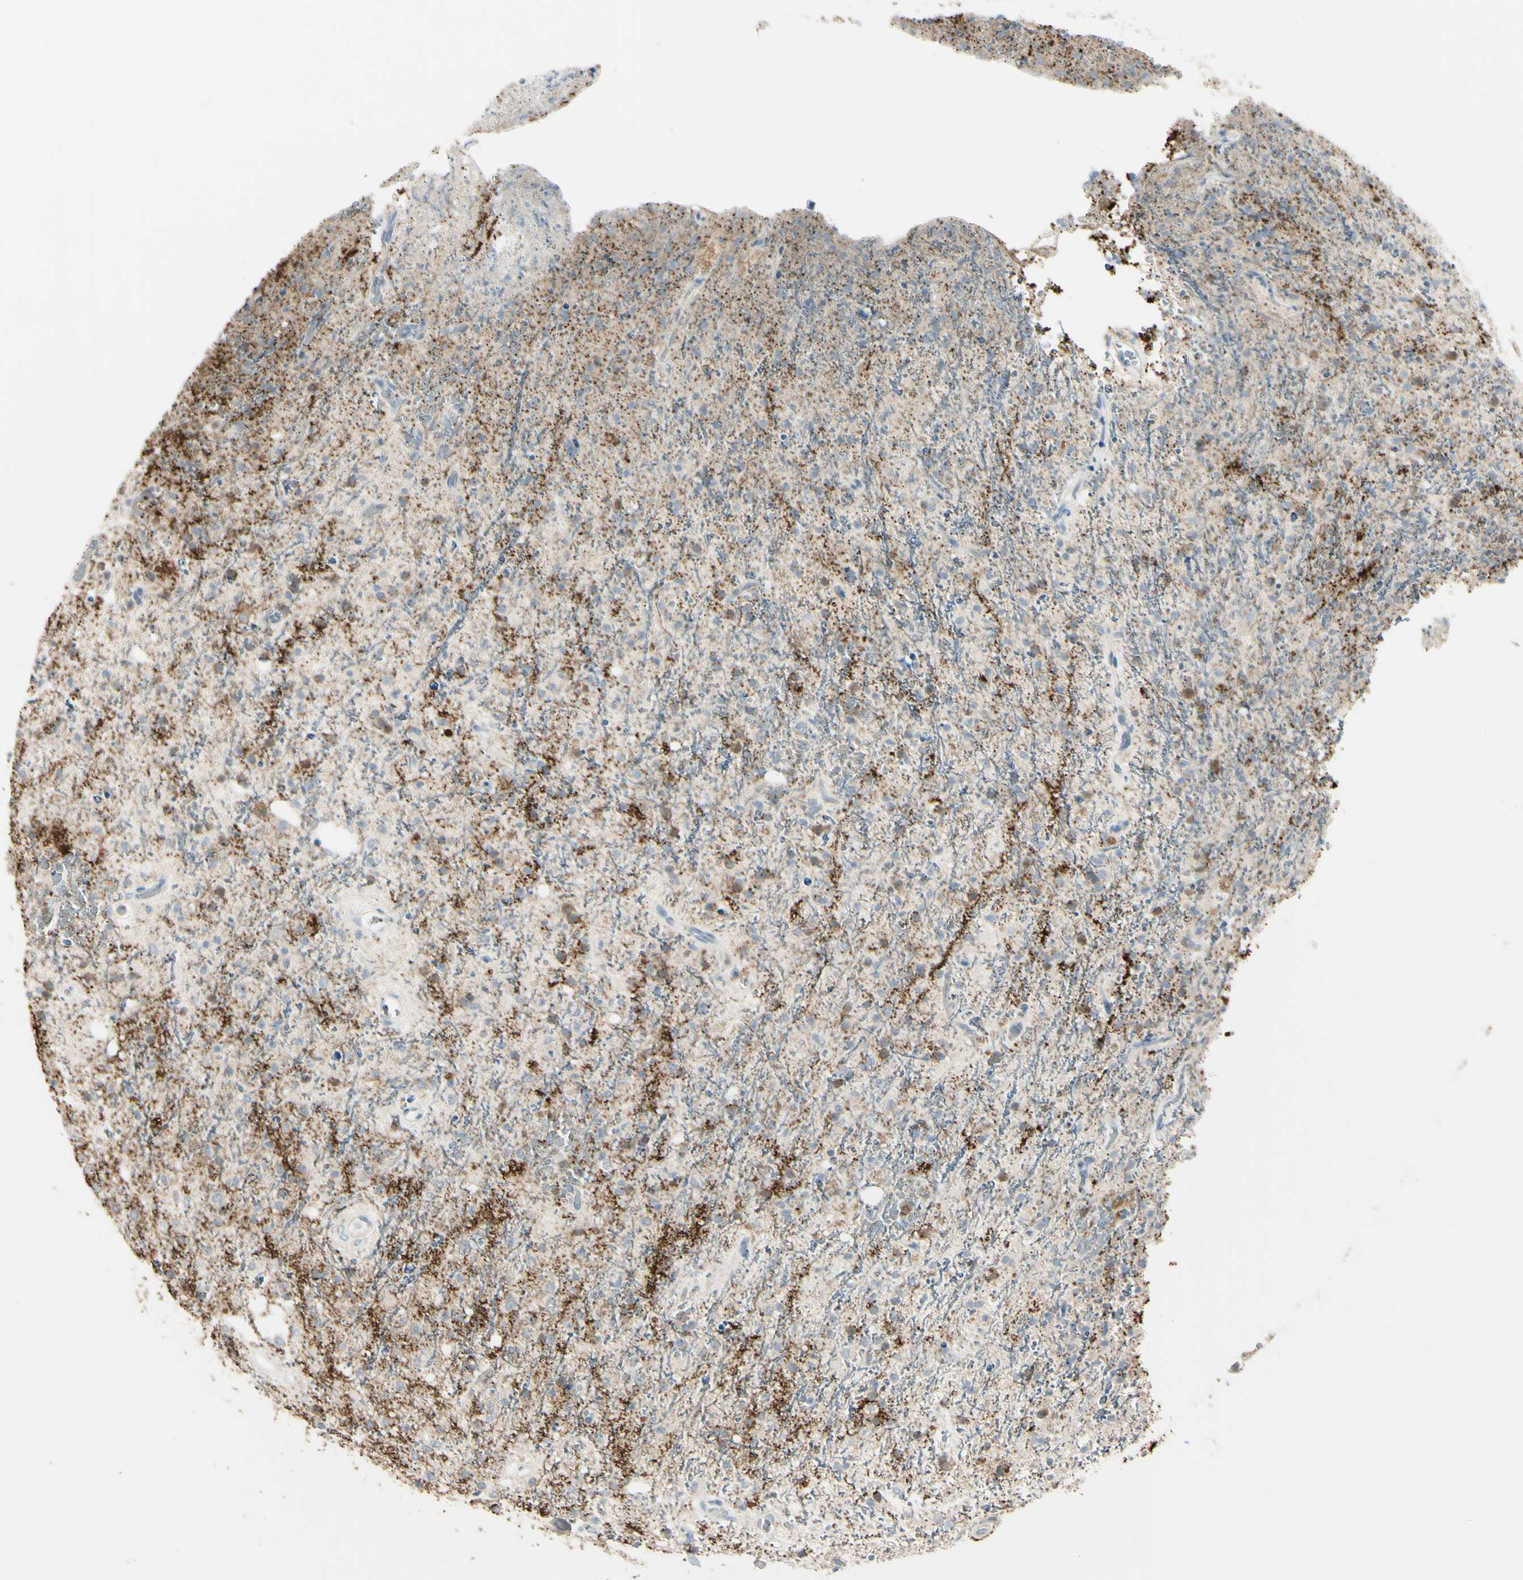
{"staining": {"intensity": "weak", "quantity": ">75%", "location": "cytoplasmic/membranous"}, "tissue": "glioma", "cell_type": "Tumor cells", "image_type": "cancer", "snomed": [{"axis": "morphology", "description": "Glioma, malignant, High grade"}, {"axis": "topography", "description": "Brain"}], "caption": "A brown stain labels weak cytoplasmic/membranous expression of a protein in glioma tumor cells.", "gene": "CYRIB", "patient": {"sex": "male", "age": 47}}